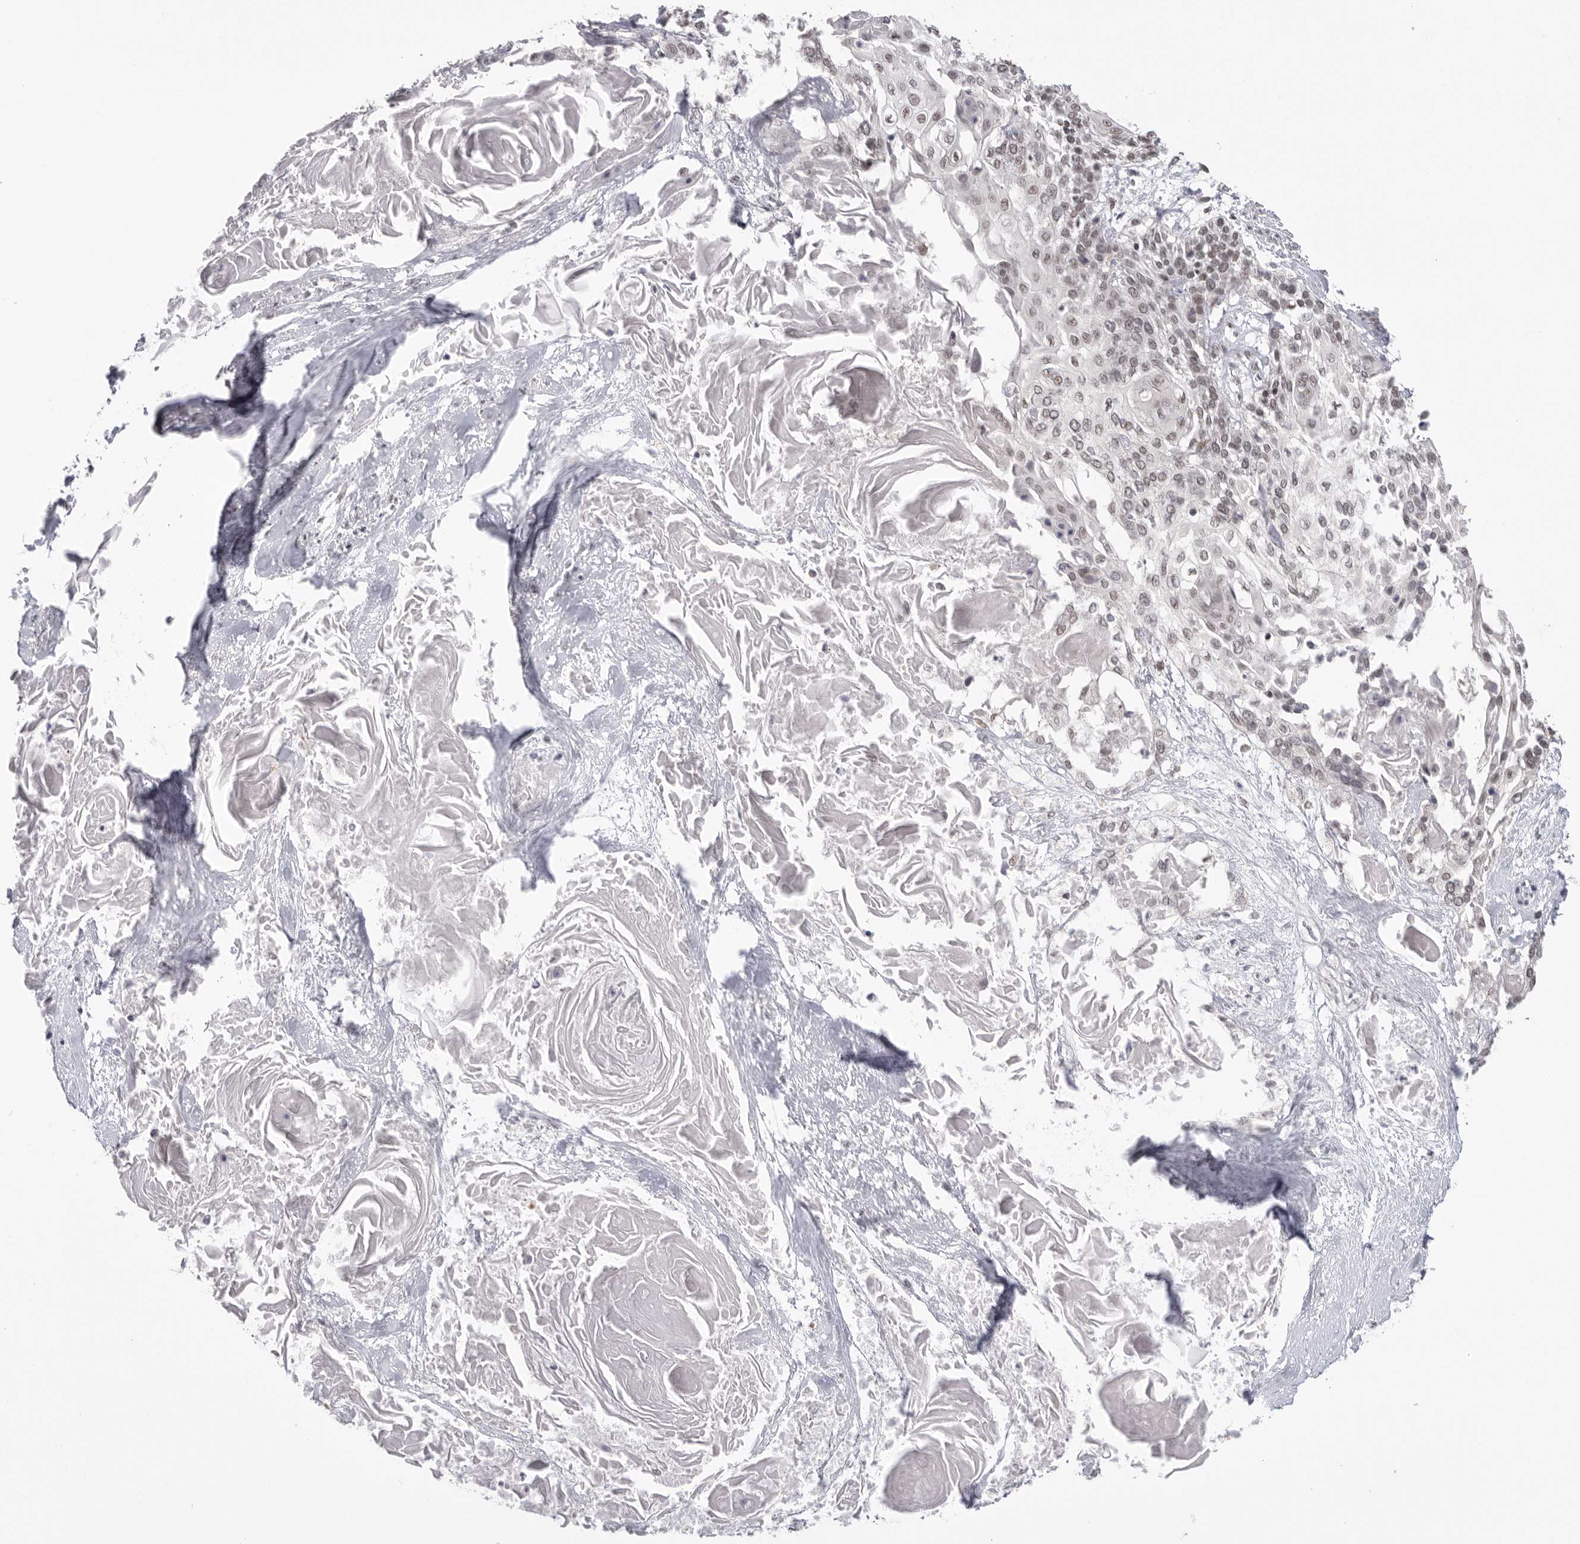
{"staining": {"intensity": "weak", "quantity": "25%-75%", "location": "nuclear"}, "tissue": "cervical cancer", "cell_type": "Tumor cells", "image_type": "cancer", "snomed": [{"axis": "morphology", "description": "Squamous cell carcinoma, NOS"}, {"axis": "topography", "description": "Cervix"}], "caption": "Protein analysis of cervical cancer tissue shows weak nuclear expression in approximately 25%-75% of tumor cells. (brown staining indicates protein expression, while blue staining denotes nuclei).", "gene": "BCLAF3", "patient": {"sex": "female", "age": 57}}